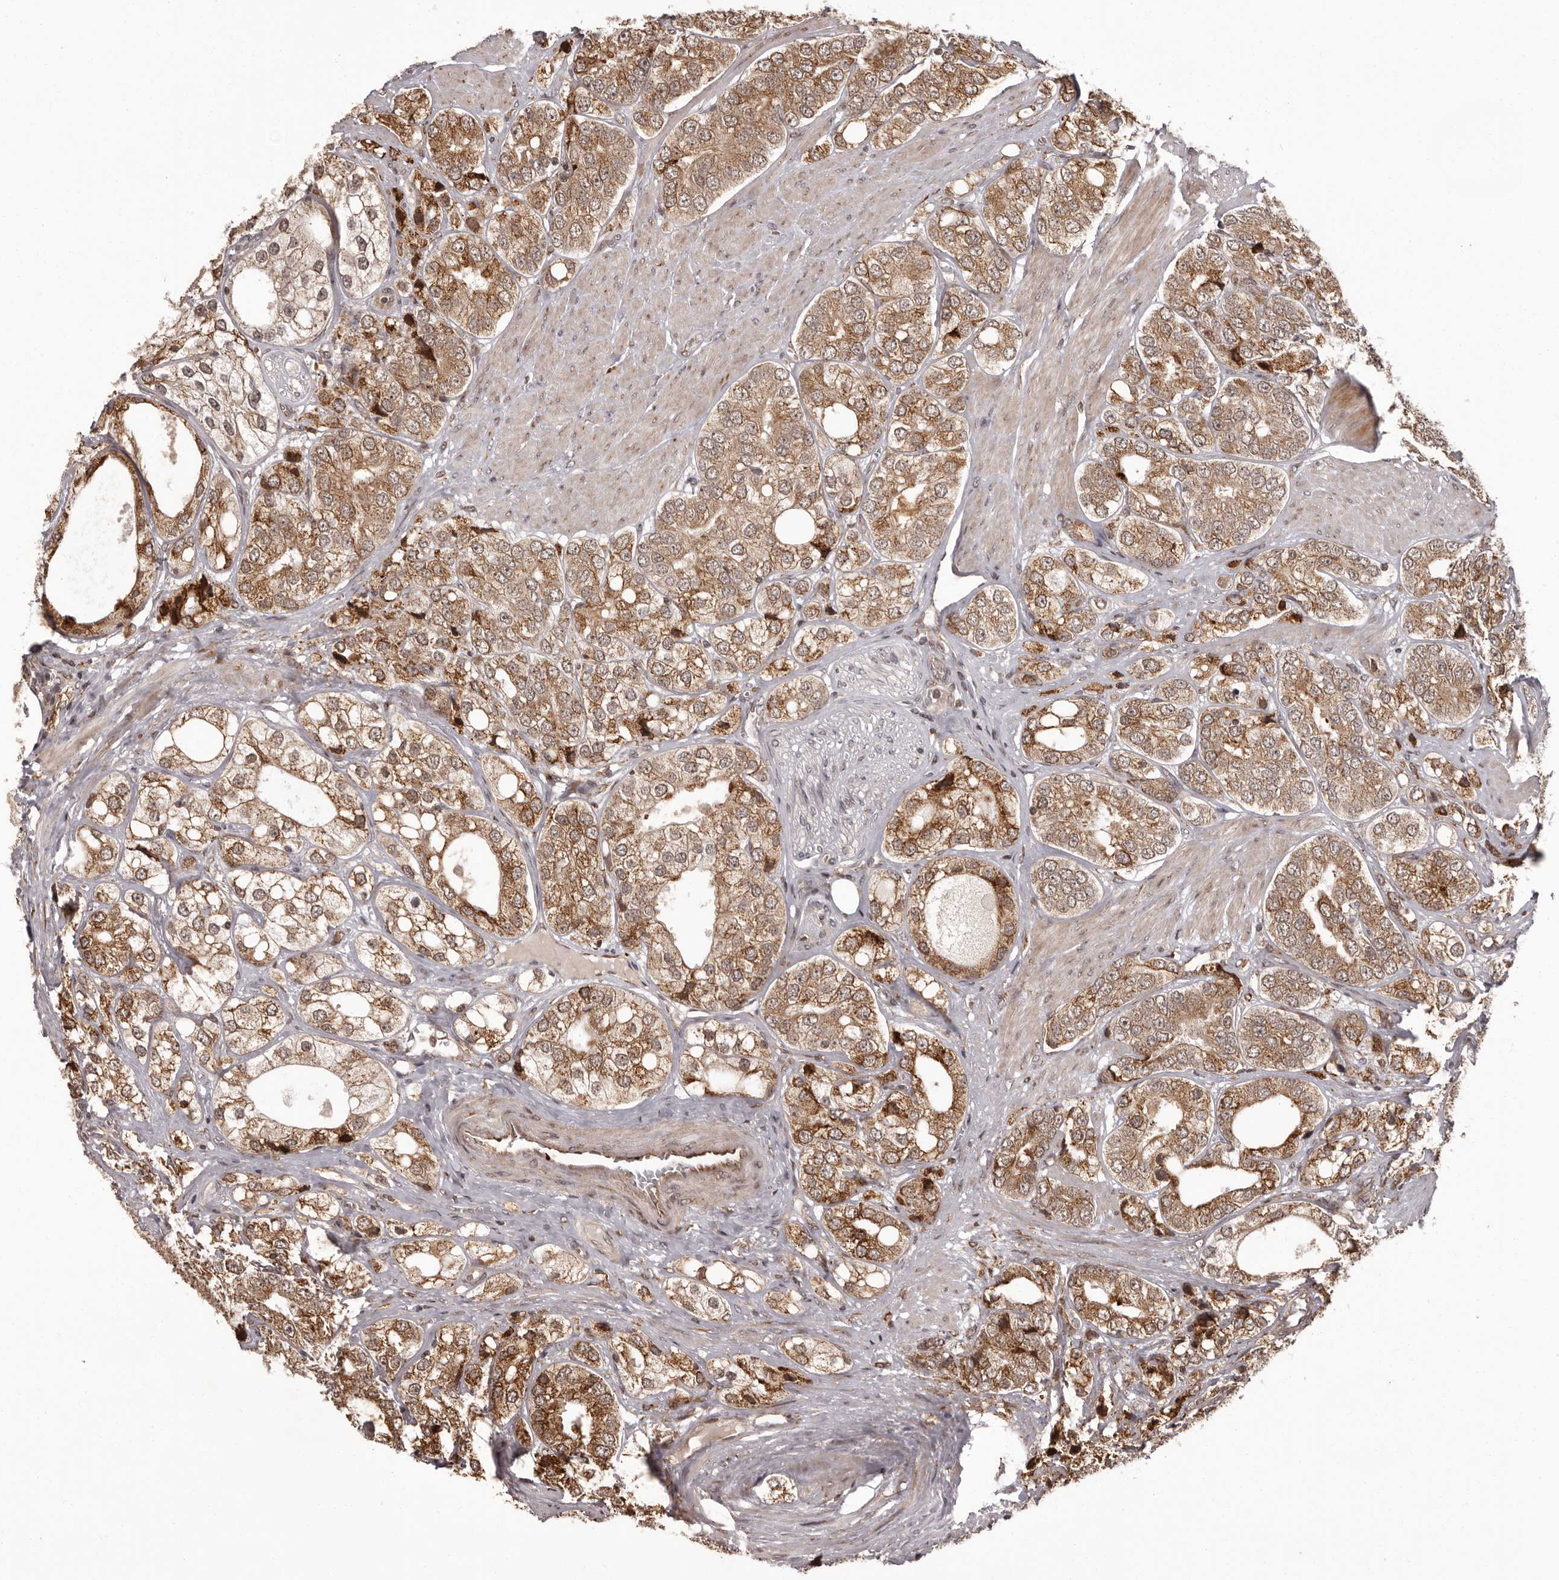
{"staining": {"intensity": "moderate", "quantity": ">75%", "location": "cytoplasmic/membranous"}, "tissue": "prostate cancer", "cell_type": "Tumor cells", "image_type": "cancer", "snomed": [{"axis": "morphology", "description": "Adenocarcinoma, High grade"}, {"axis": "topography", "description": "Prostate"}], "caption": "Protein analysis of prostate cancer (adenocarcinoma (high-grade)) tissue demonstrates moderate cytoplasmic/membranous staining in approximately >75% of tumor cells.", "gene": "IL32", "patient": {"sex": "male", "age": 50}}